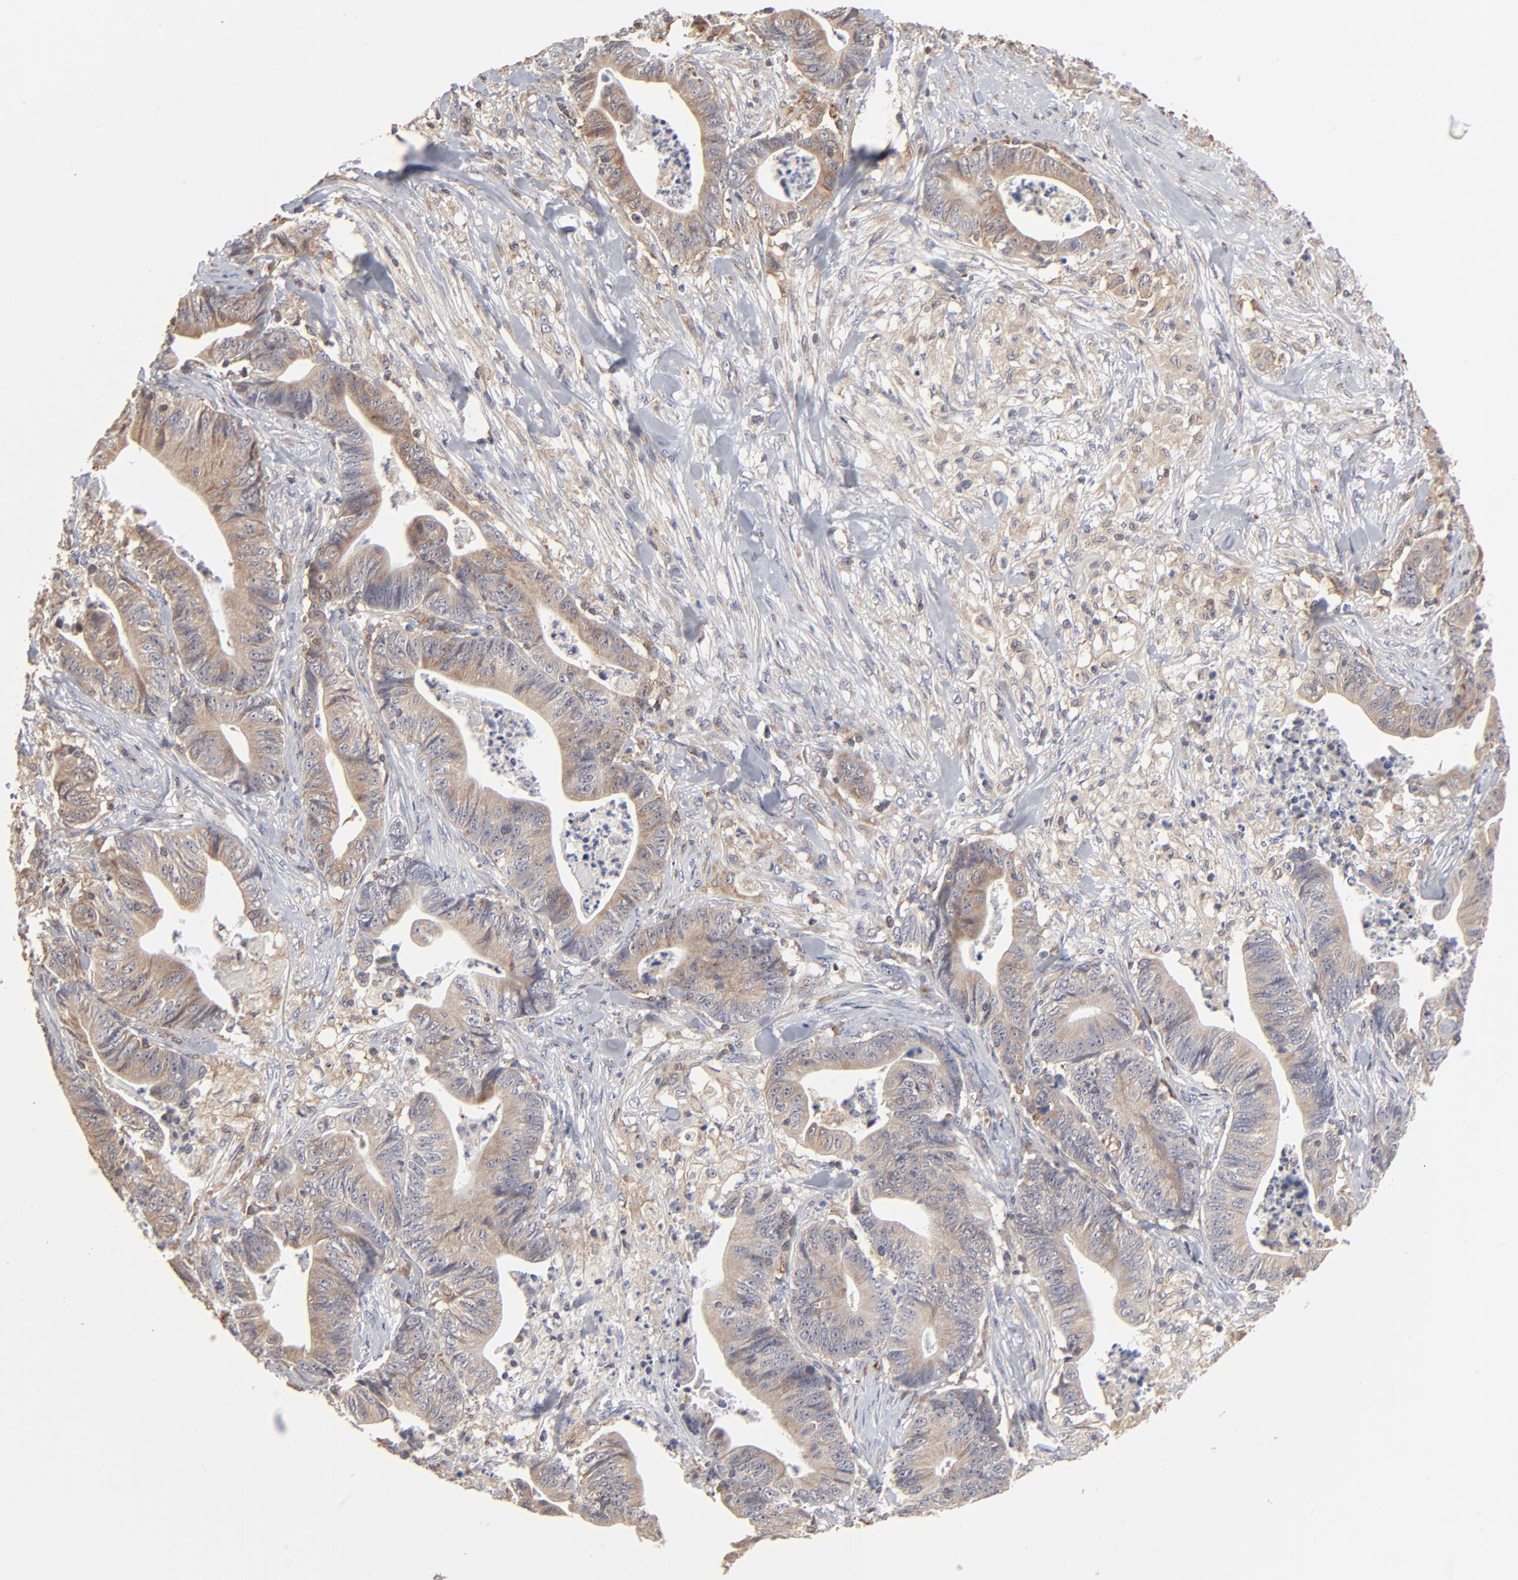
{"staining": {"intensity": "moderate", "quantity": "25%-75%", "location": "cytoplasmic/membranous"}, "tissue": "stomach cancer", "cell_type": "Tumor cells", "image_type": "cancer", "snomed": [{"axis": "morphology", "description": "Adenocarcinoma, NOS"}, {"axis": "topography", "description": "Stomach, lower"}], "caption": "A histopathology image showing moderate cytoplasmic/membranous positivity in about 25%-75% of tumor cells in stomach adenocarcinoma, as visualized by brown immunohistochemical staining.", "gene": "RNF213", "patient": {"sex": "female", "age": 86}}